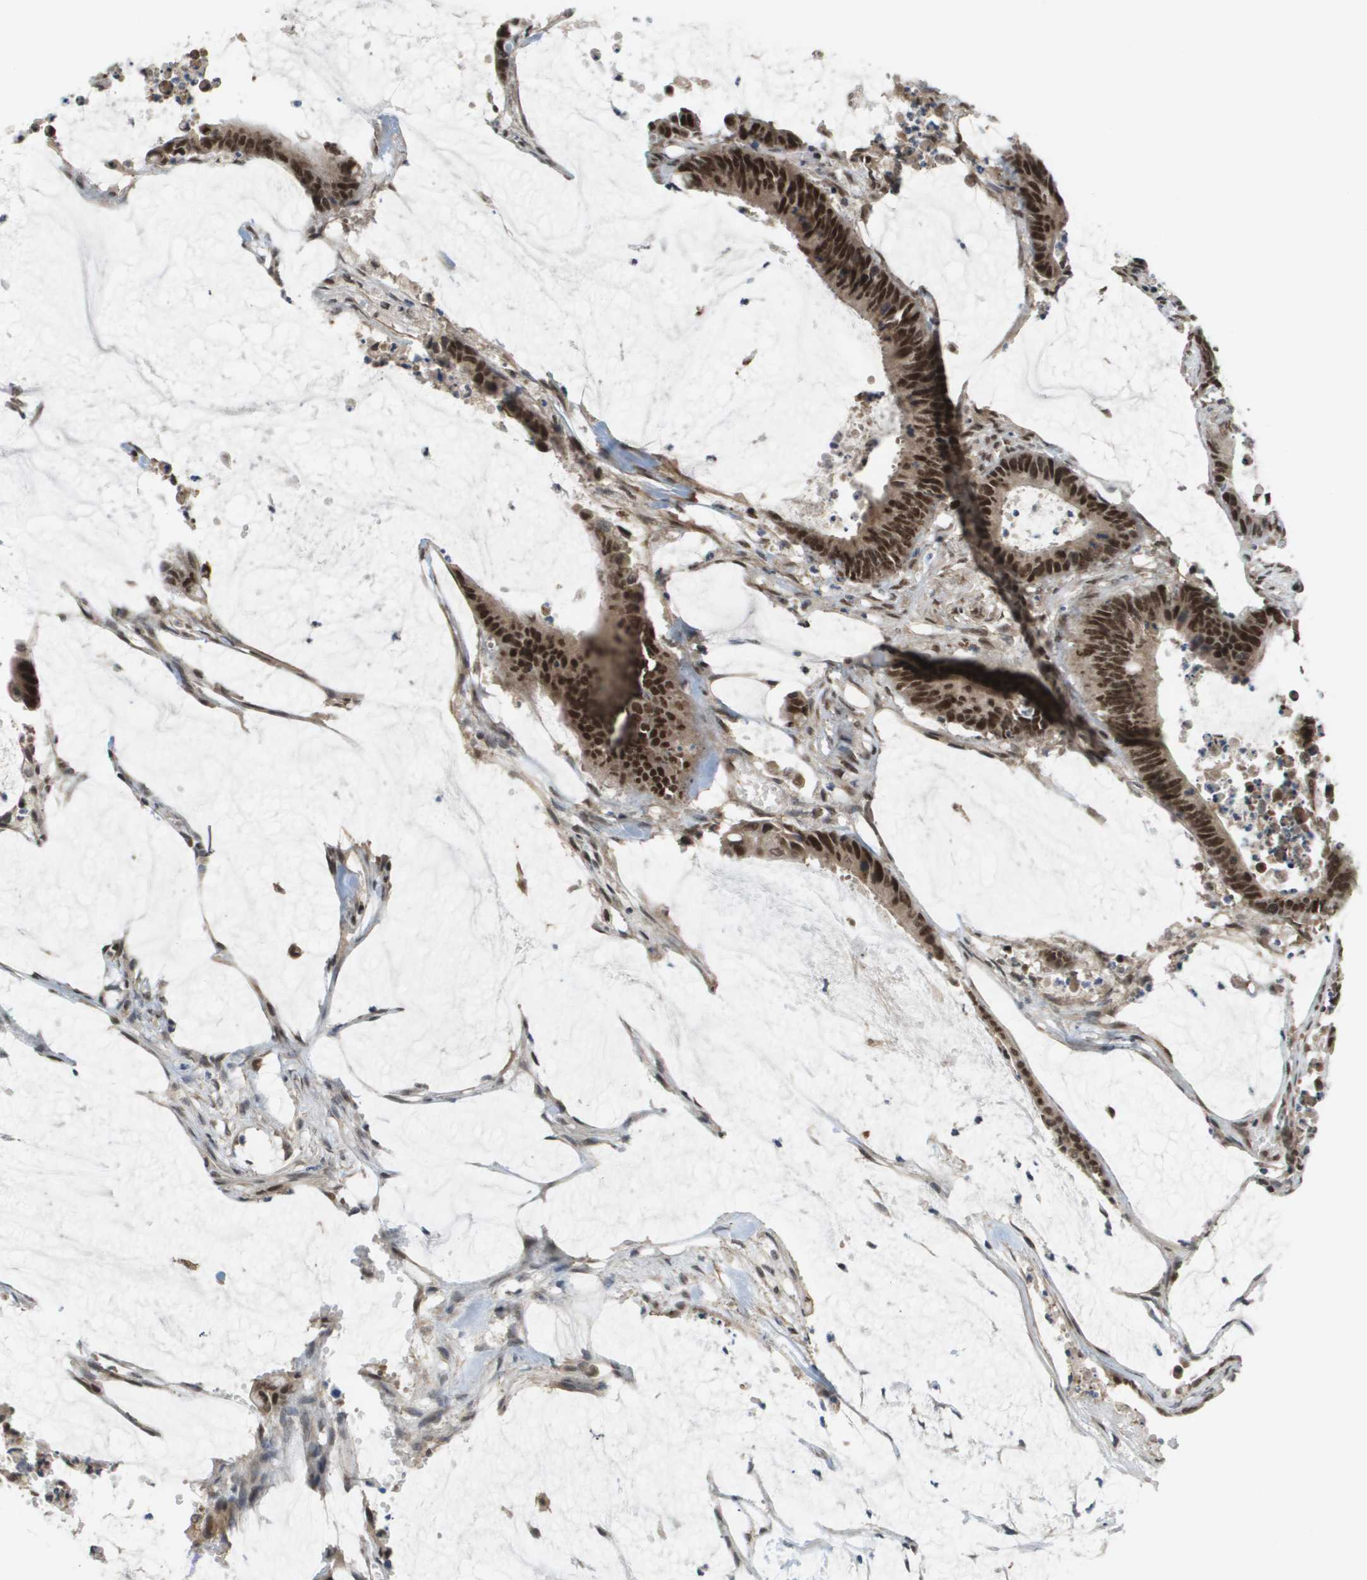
{"staining": {"intensity": "strong", "quantity": ">75%", "location": "cytoplasmic/membranous,nuclear"}, "tissue": "colorectal cancer", "cell_type": "Tumor cells", "image_type": "cancer", "snomed": [{"axis": "morphology", "description": "Adenocarcinoma, NOS"}, {"axis": "topography", "description": "Rectum"}], "caption": "Human colorectal adenocarcinoma stained with a brown dye exhibits strong cytoplasmic/membranous and nuclear positive staining in about >75% of tumor cells.", "gene": "PRCC", "patient": {"sex": "female", "age": 66}}